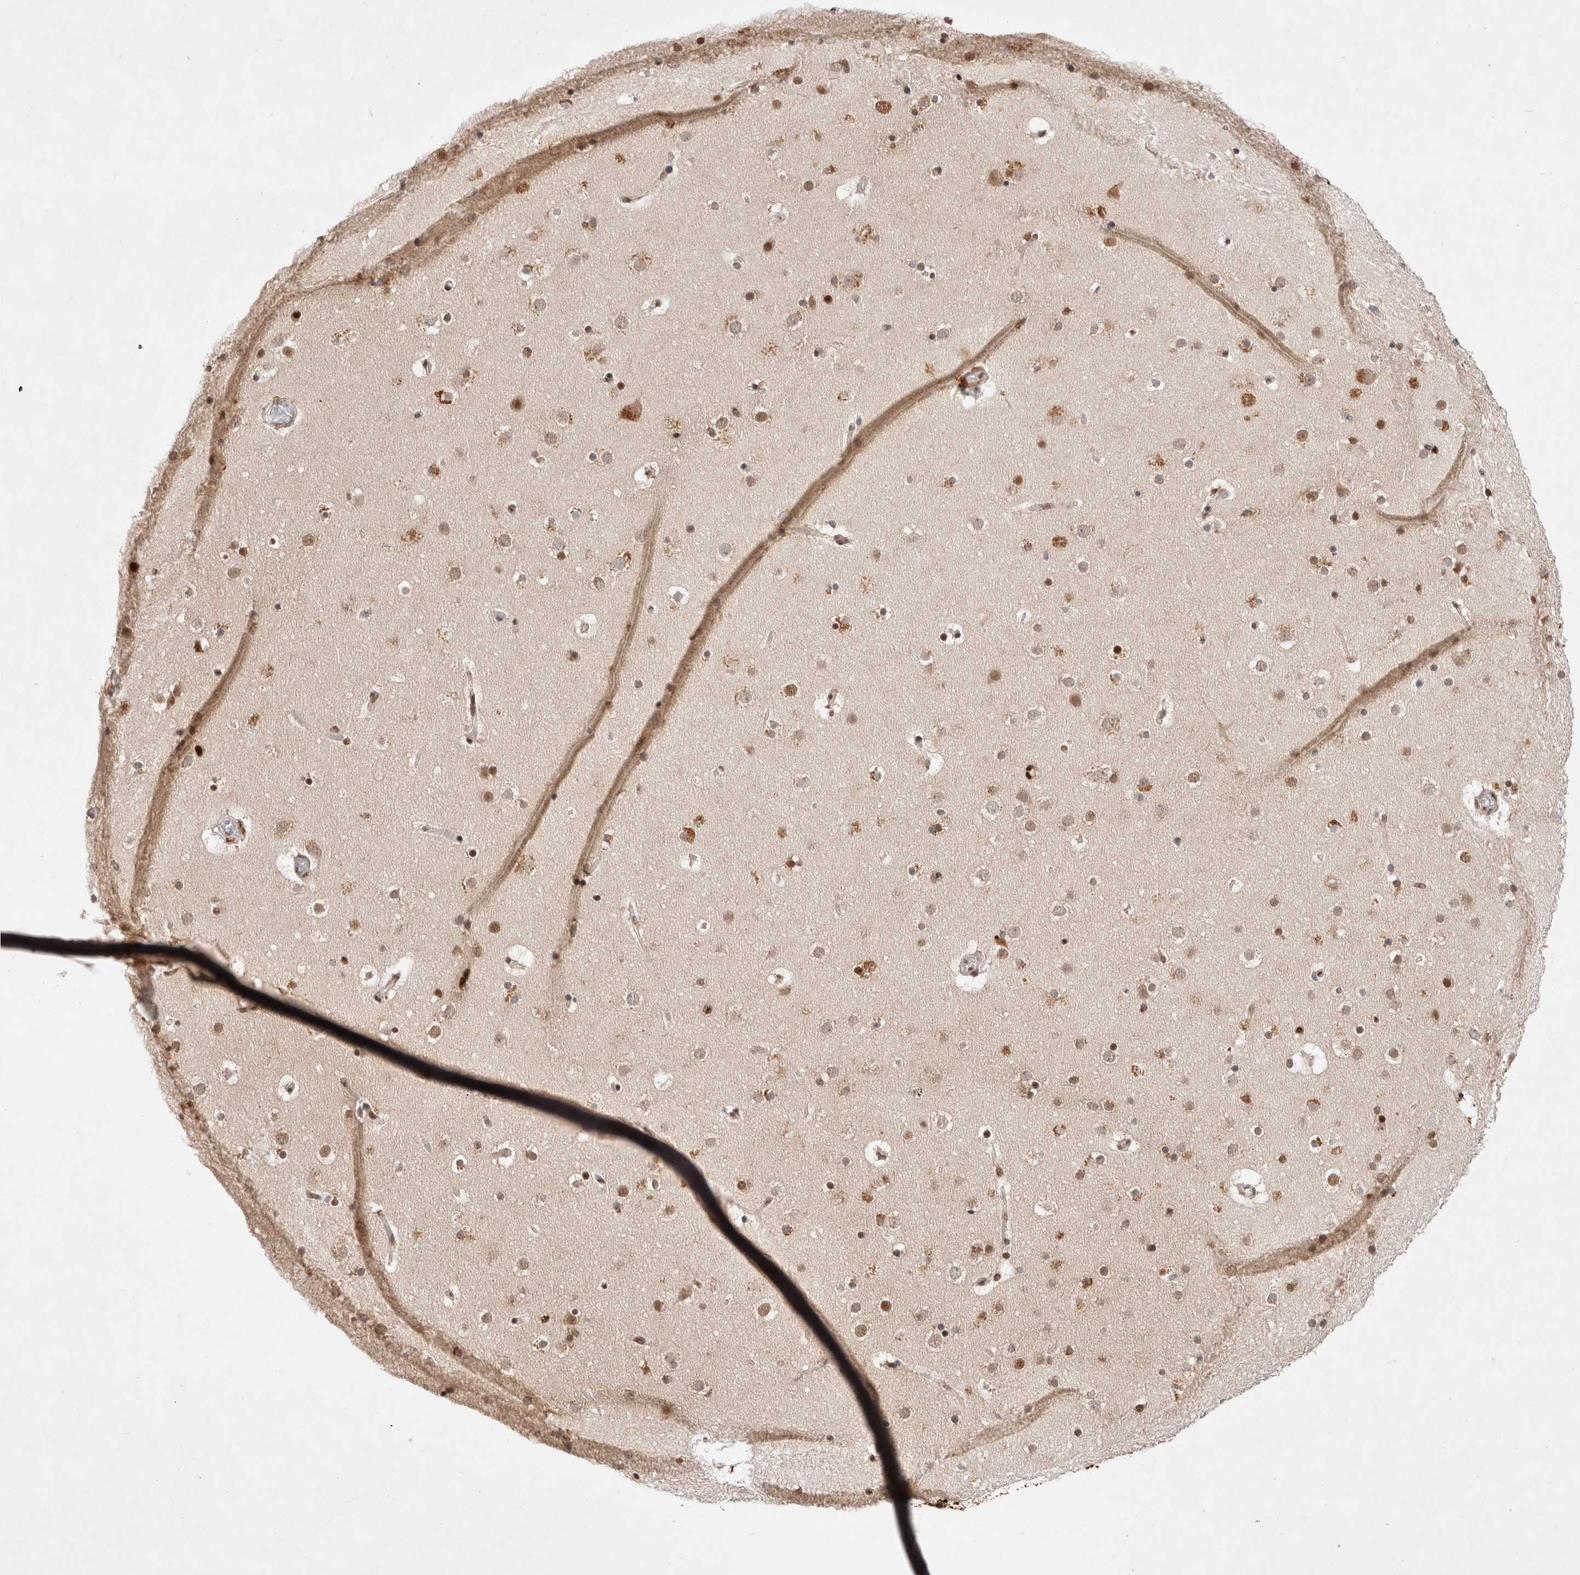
{"staining": {"intensity": "weak", "quantity": ">75%", "location": "cytoplasmic/membranous,nuclear"}, "tissue": "cerebral cortex", "cell_type": "Endothelial cells", "image_type": "normal", "snomed": [{"axis": "morphology", "description": "Normal tissue, NOS"}, {"axis": "topography", "description": "Cerebral cortex"}], "caption": "This histopathology image demonstrates immunohistochemistry (IHC) staining of unremarkable cerebral cortex, with low weak cytoplasmic/membranous,nuclear positivity in approximately >75% of endothelial cells.", "gene": "GTF2I", "patient": {"sex": "male", "age": 57}}